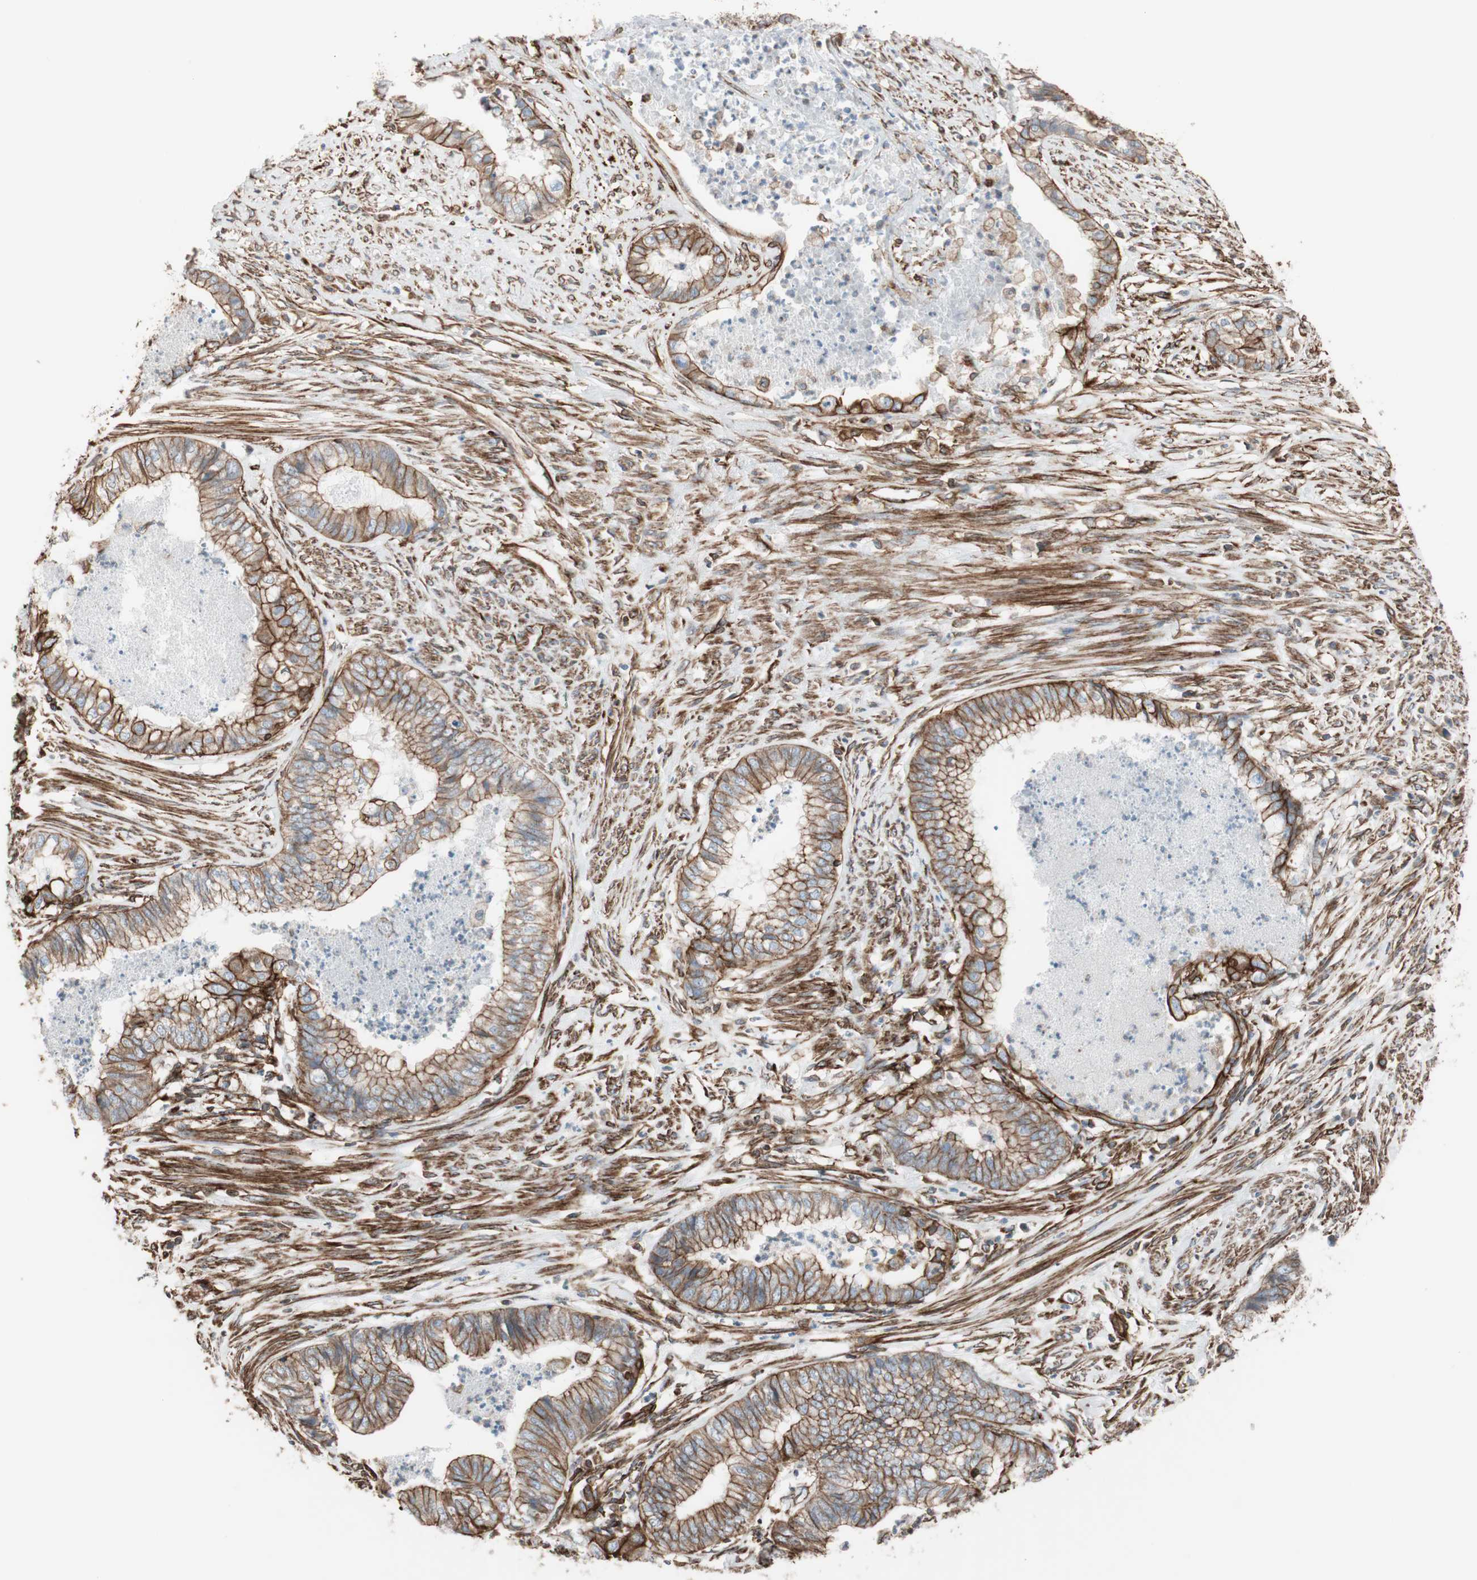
{"staining": {"intensity": "strong", "quantity": ">75%", "location": "cytoplasmic/membranous"}, "tissue": "endometrial cancer", "cell_type": "Tumor cells", "image_type": "cancer", "snomed": [{"axis": "morphology", "description": "Necrosis, NOS"}, {"axis": "morphology", "description": "Adenocarcinoma, NOS"}, {"axis": "topography", "description": "Endometrium"}], "caption": "Protein staining shows strong cytoplasmic/membranous positivity in approximately >75% of tumor cells in endometrial cancer (adenocarcinoma).", "gene": "TCTA", "patient": {"sex": "female", "age": 79}}